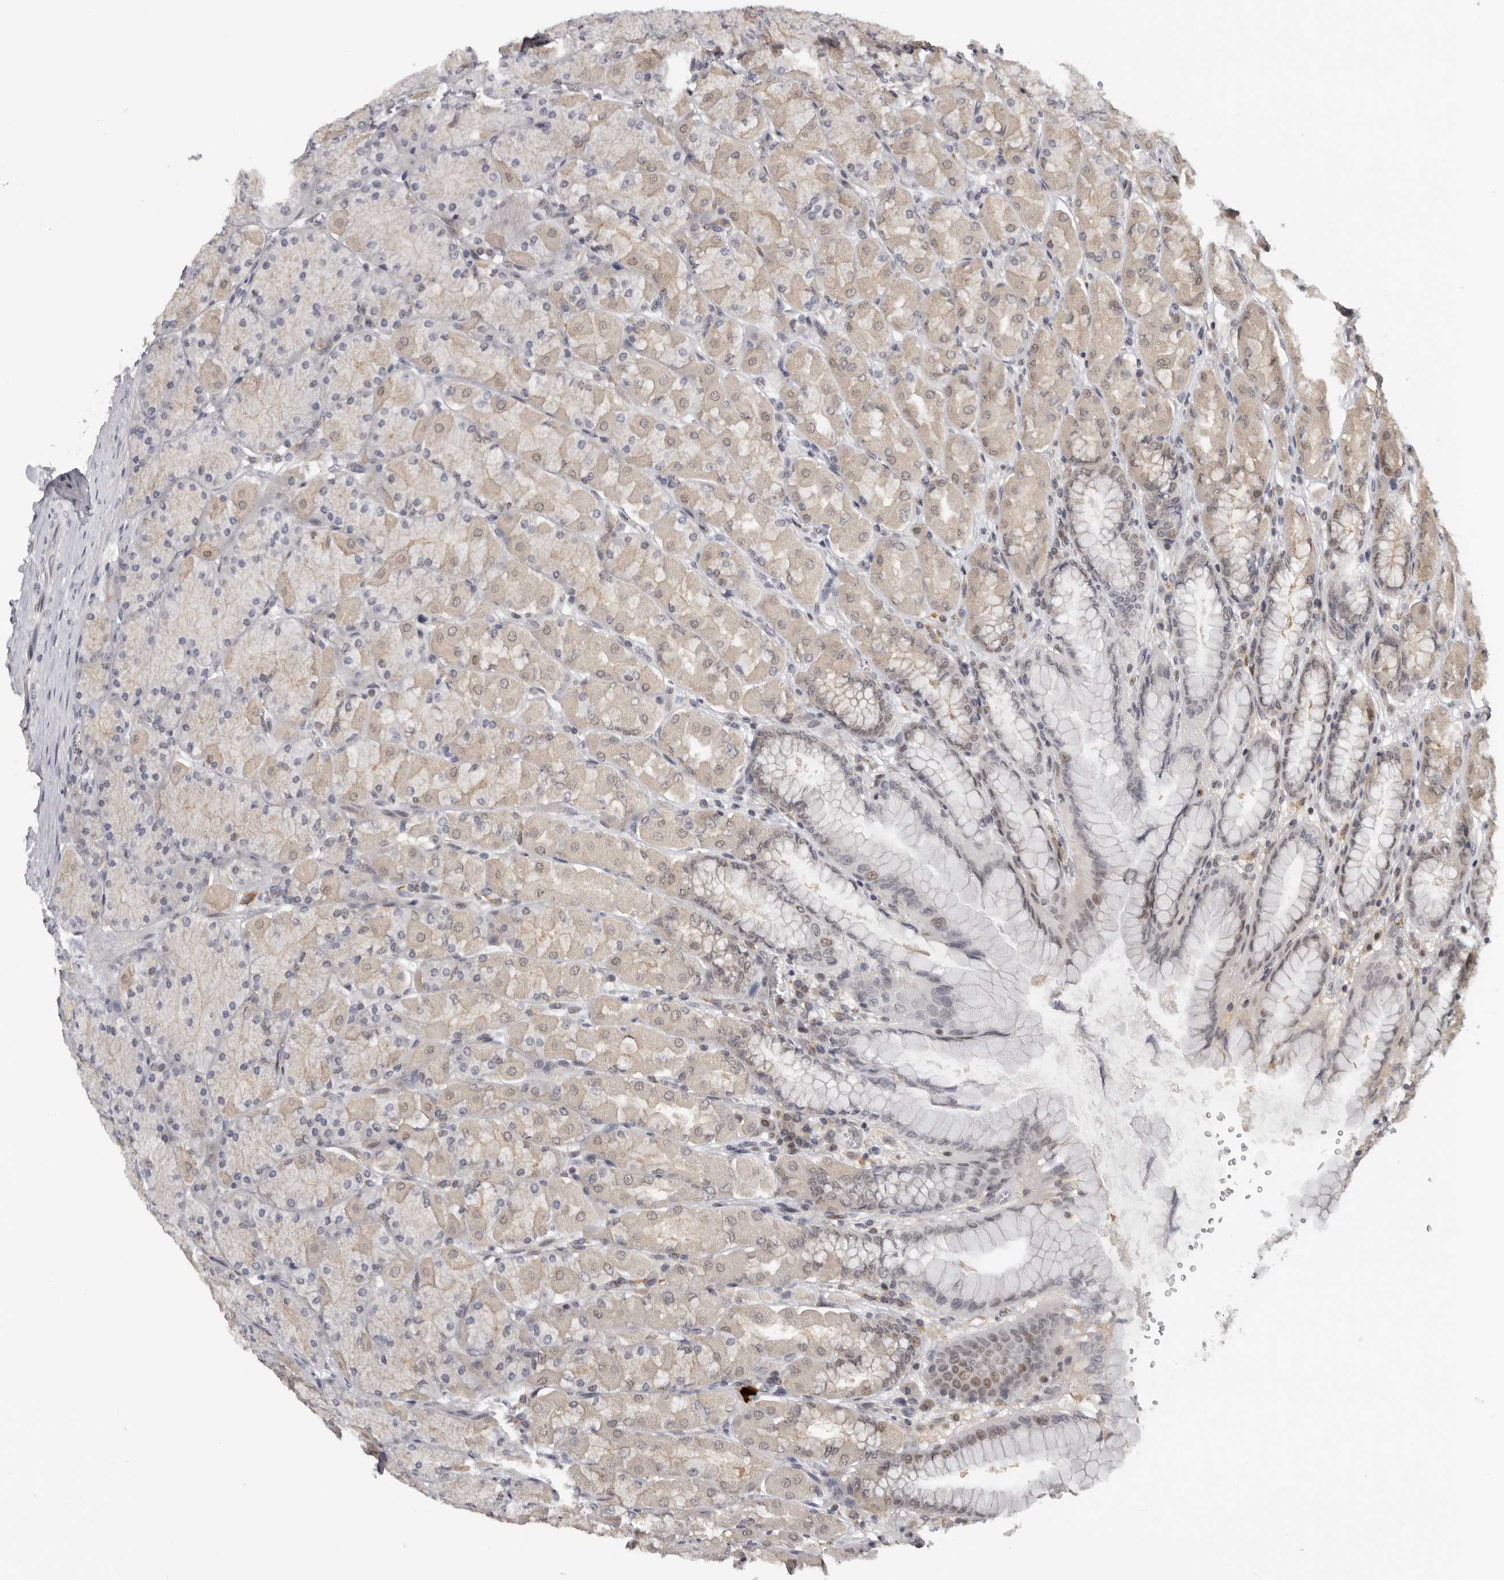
{"staining": {"intensity": "weak", "quantity": "25%-75%", "location": "cytoplasmic/membranous"}, "tissue": "stomach", "cell_type": "Glandular cells", "image_type": "normal", "snomed": [{"axis": "morphology", "description": "Normal tissue, NOS"}, {"axis": "topography", "description": "Stomach, upper"}], "caption": "A low amount of weak cytoplasmic/membranous positivity is identified in about 25%-75% of glandular cells in benign stomach.", "gene": "KIF2B", "patient": {"sex": "female", "age": 56}}